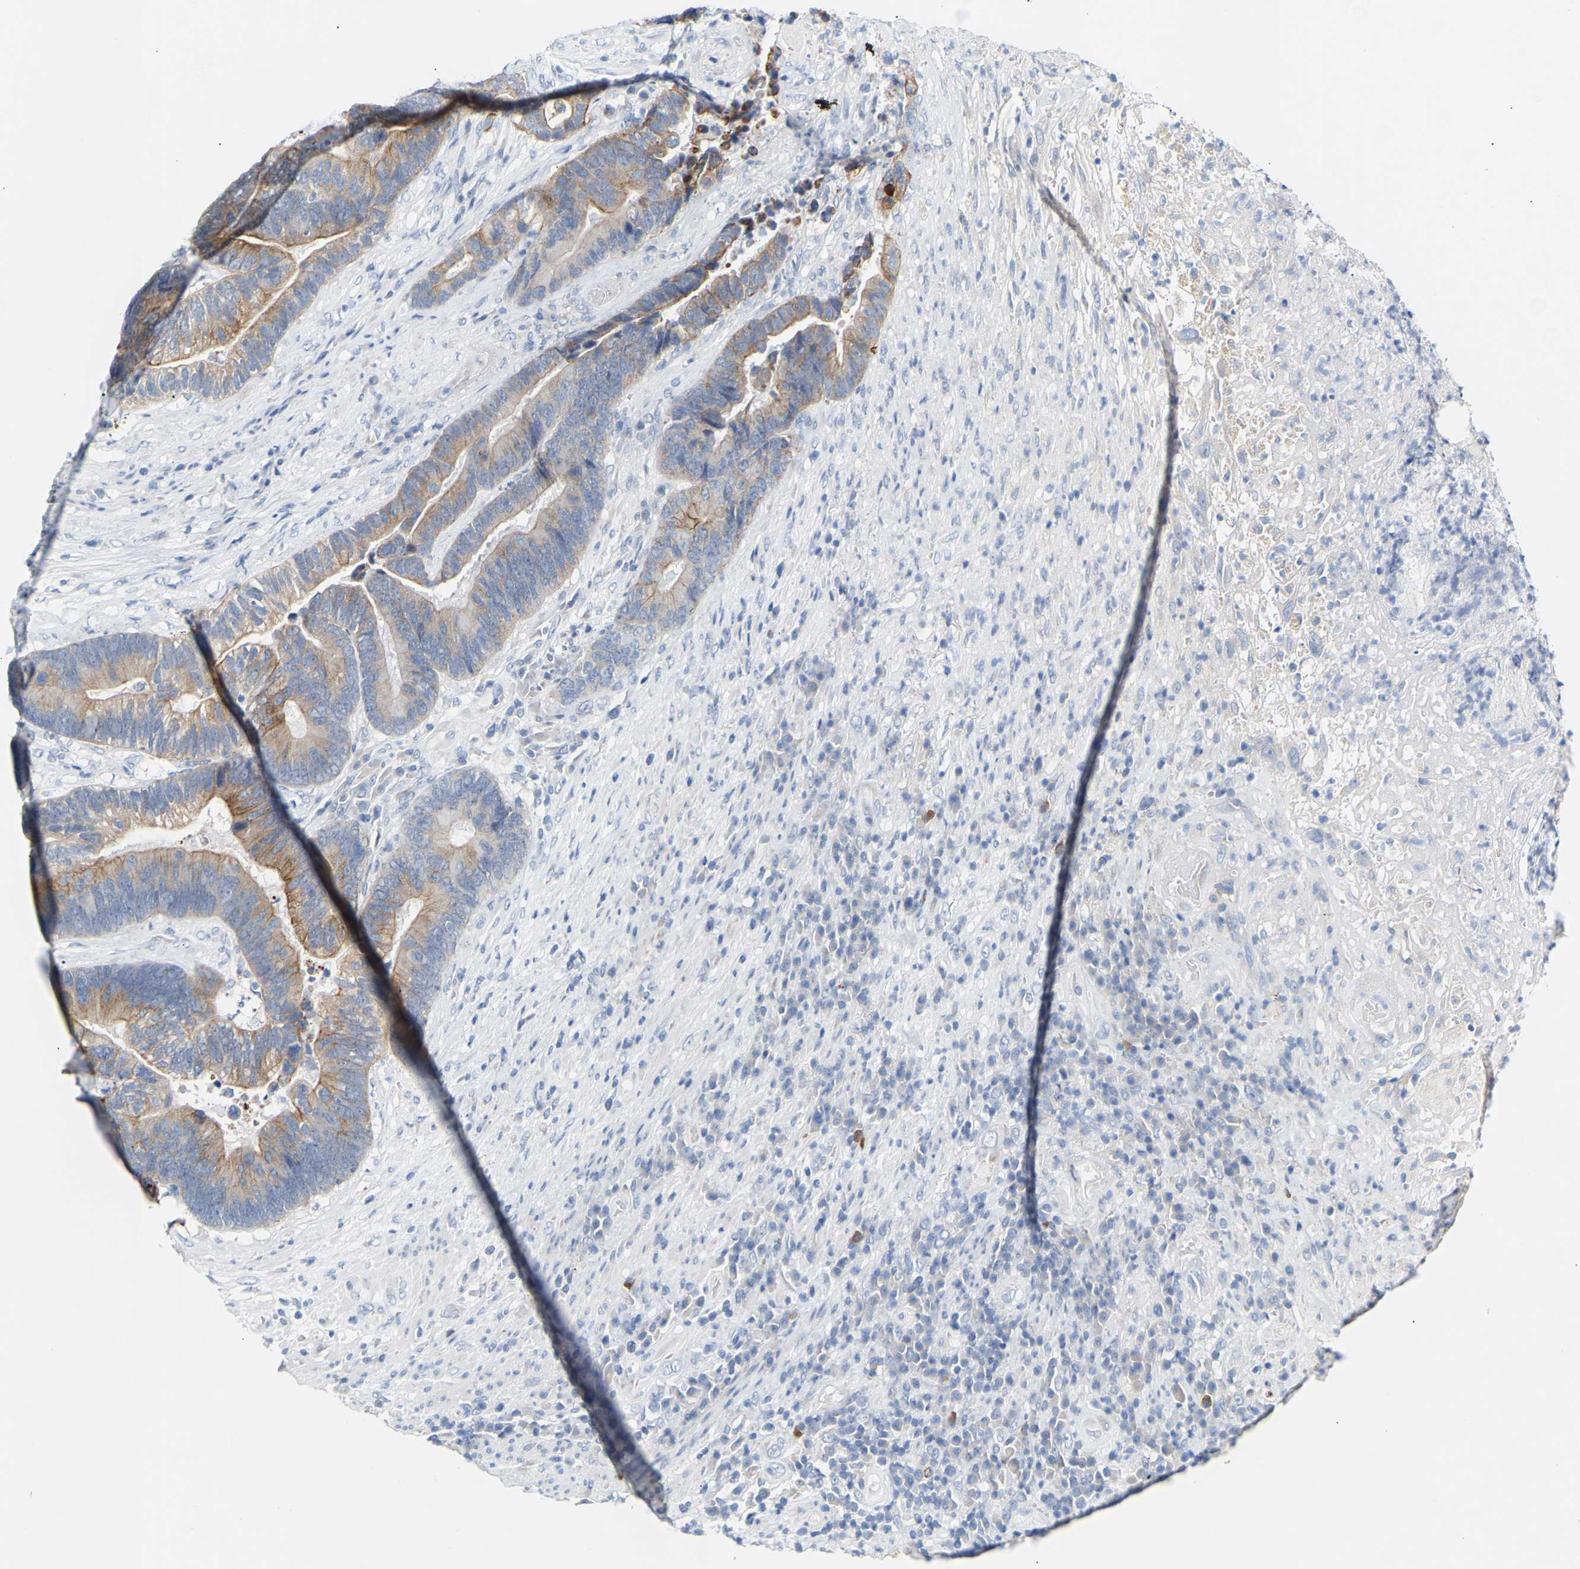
{"staining": {"intensity": "moderate", "quantity": ">75%", "location": "cytoplasmic/membranous"}, "tissue": "colorectal cancer", "cell_type": "Tumor cells", "image_type": "cancer", "snomed": [{"axis": "morphology", "description": "Adenocarcinoma, NOS"}, {"axis": "topography", "description": "Rectum"}], "caption": "Immunohistochemical staining of colorectal cancer demonstrates medium levels of moderate cytoplasmic/membranous protein positivity in approximately >75% of tumor cells.", "gene": "PEX1", "patient": {"sex": "female", "age": 89}}